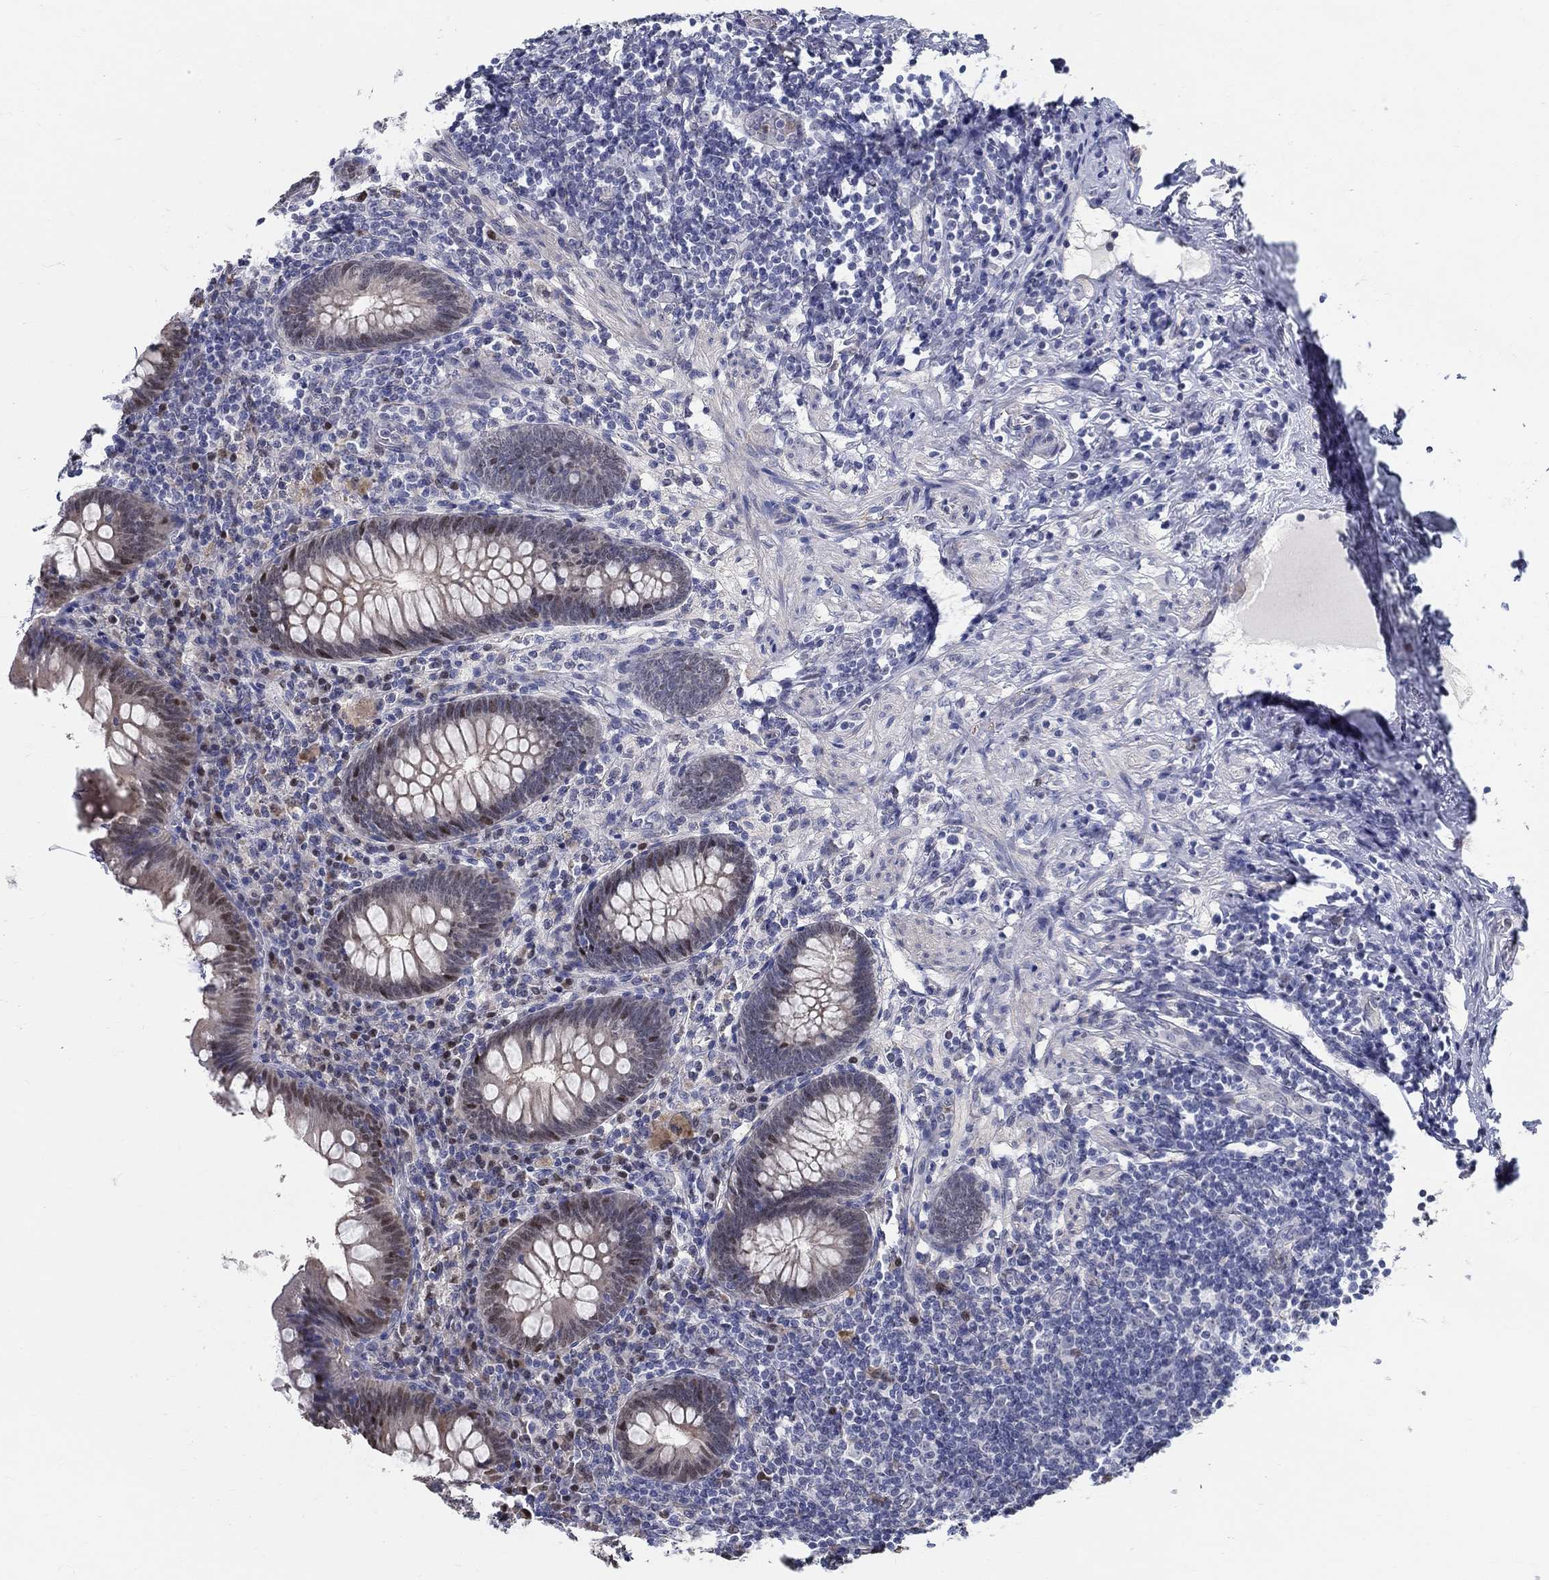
{"staining": {"intensity": "moderate", "quantity": "<25%", "location": "nuclear"}, "tissue": "appendix", "cell_type": "Glandular cells", "image_type": "normal", "snomed": [{"axis": "morphology", "description": "Normal tissue, NOS"}, {"axis": "topography", "description": "Appendix"}], "caption": "Glandular cells exhibit low levels of moderate nuclear expression in about <25% of cells in benign appendix. (brown staining indicates protein expression, while blue staining denotes nuclei).", "gene": "C16orf46", "patient": {"sex": "male", "age": 47}}